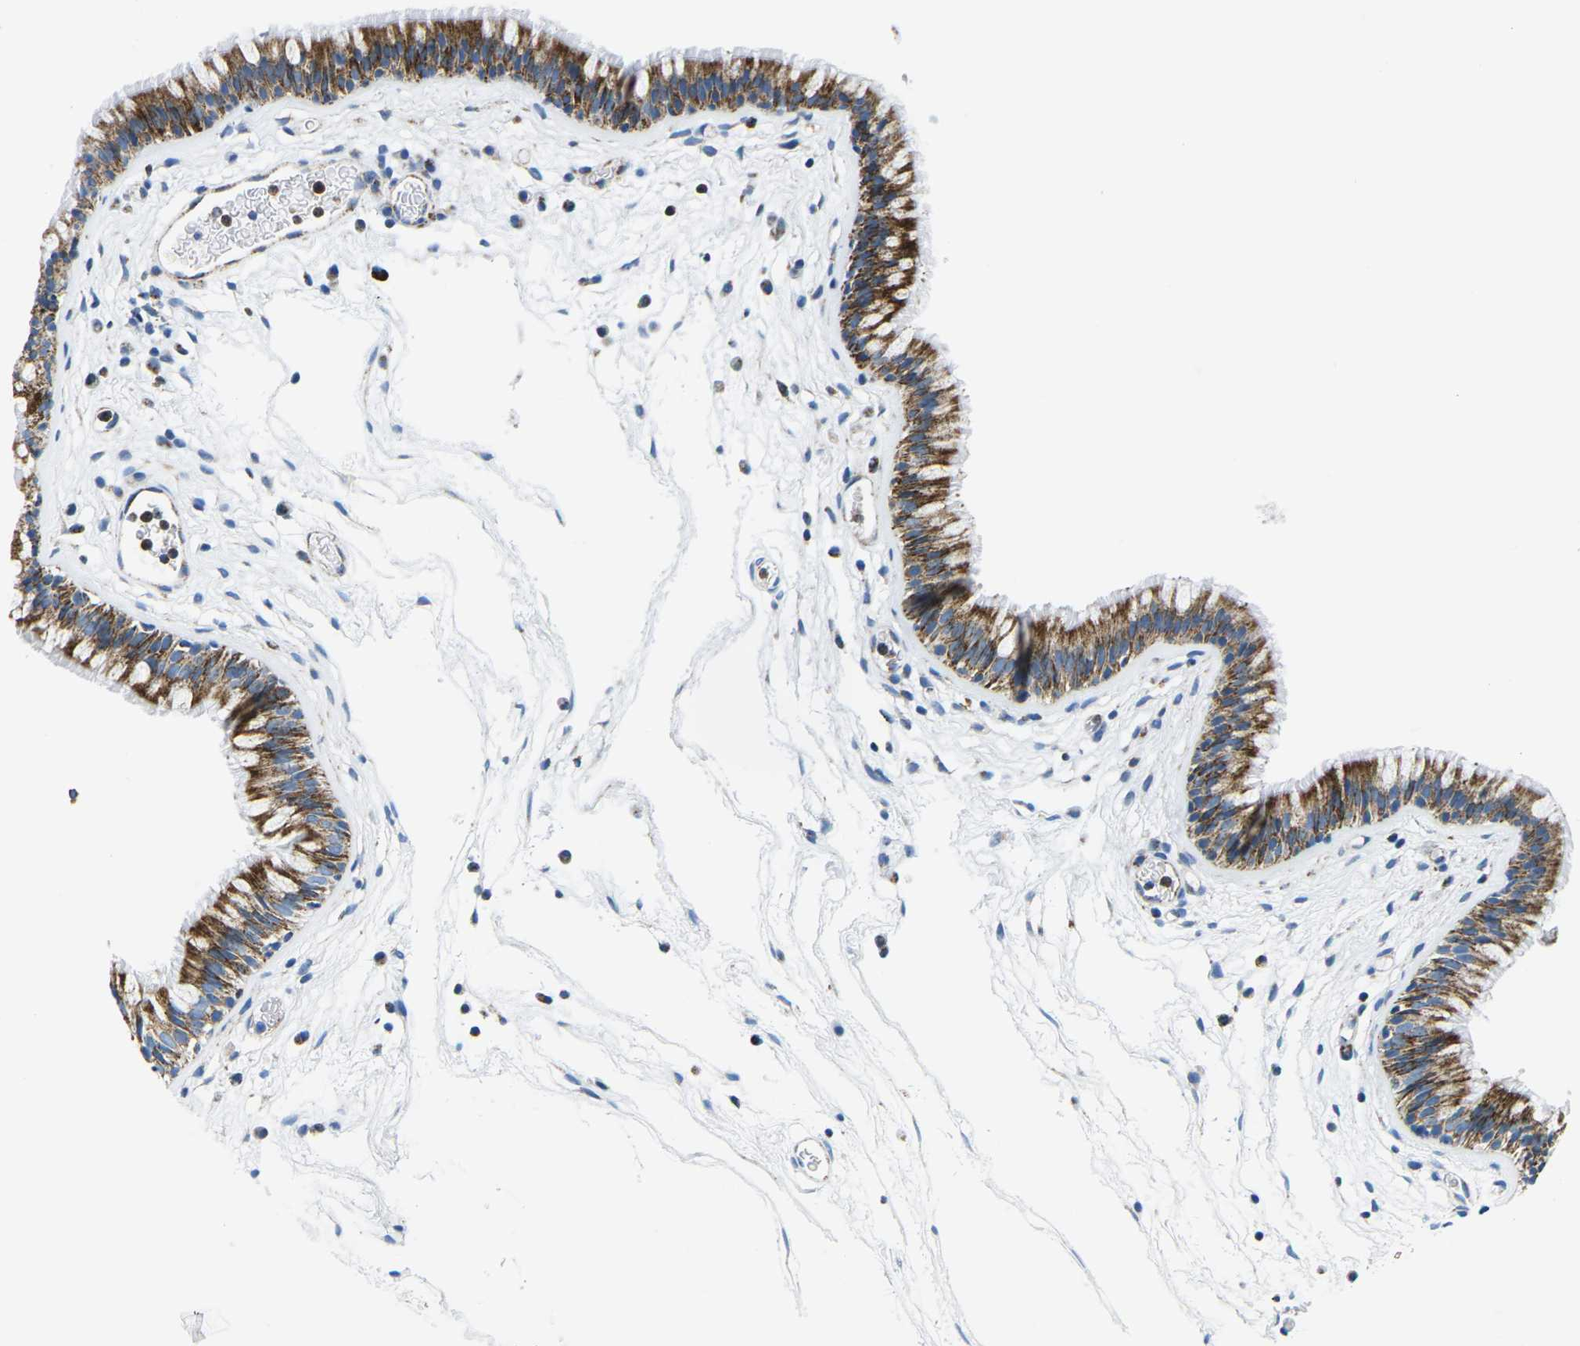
{"staining": {"intensity": "moderate", "quantity": ">75%", "location": "cytoplasmic/membranous"}, "tissue": "nasopharynx", "cell_type": "Respiratory epithelial cells", "image_type": "normal", "snomed": [{"axis": "morphology", "description": "Normal tissue, NOS"}, {"axis": "morphology", "description": "Inflammation, NOS"}, {"axis": "topography", "description": "Nasopharynx"}], "caption": "A medium amount of moderate cytoplasmic/membranous positivity is identified in approximately >75% of respiratory epithelial cells in unremarkable nasopharynx. The staining was performed using DAB, with brown indicating positive protein expression. Nuclei are stained blue with hematoxylin.", "gene": "COX6C", "patient": {"sex": "male", "age": 48}}